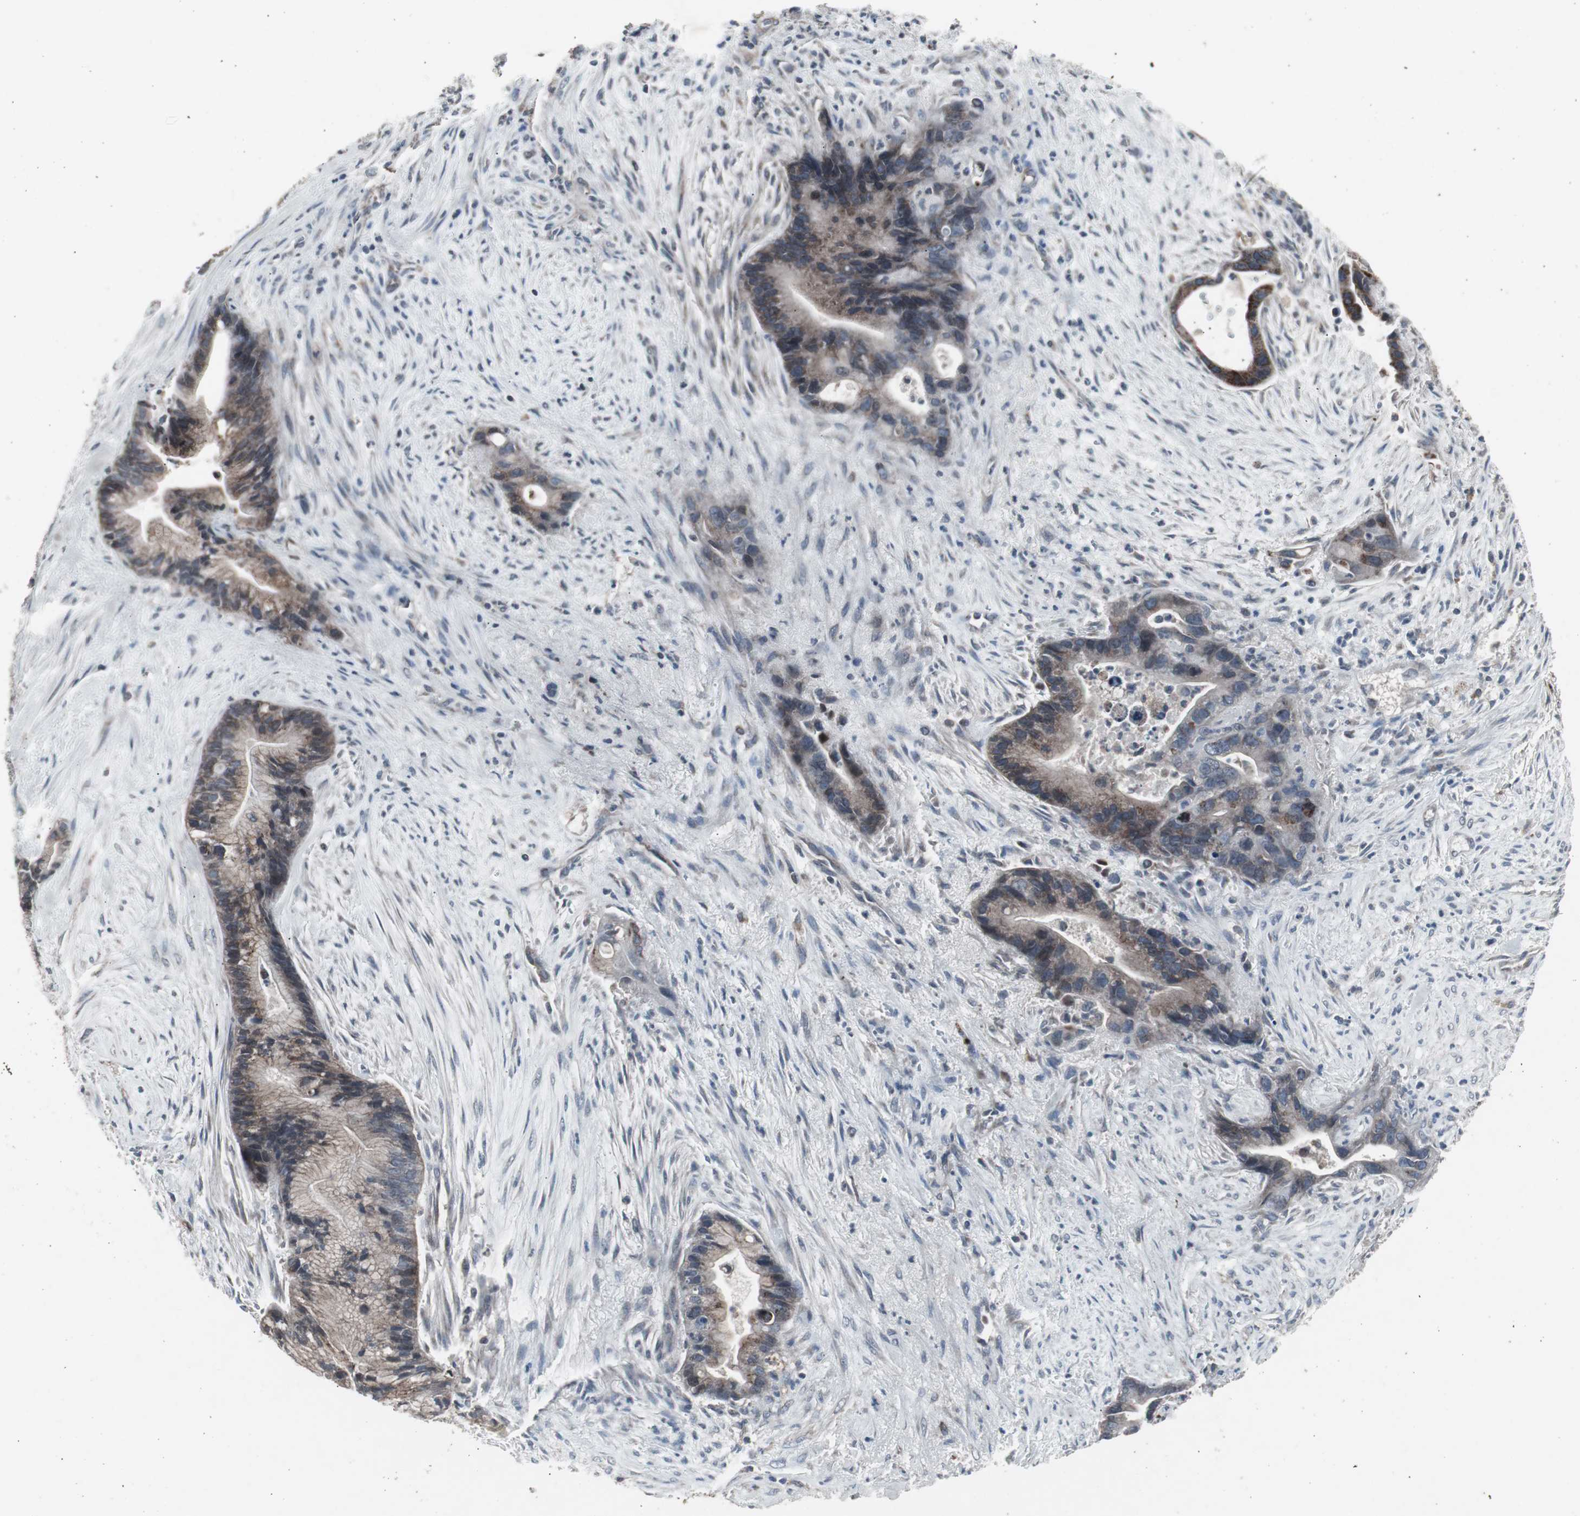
{"staining": {"intensity": "moderate", "quantity": "25%-75%", "location": "cytoplasmic/membranous"}, "tissue": "liver cancer", "cell_type": "Tumor cells", "image_type": "cancer", "snomed": [{"axis": "morphology", "description": "Cholangiocarcinoma"}, {"axis": "topography", "description": "Liver"}], "caption": "Immunohistochemistry of cholangiocarcinoma (liver) exhibits medium levels of moderate cytoplasmic/membranous expression in about 25%-75% of tumor cells.", "gene": "SSTR2", "patient": {"sex": "female", "age": 55}}